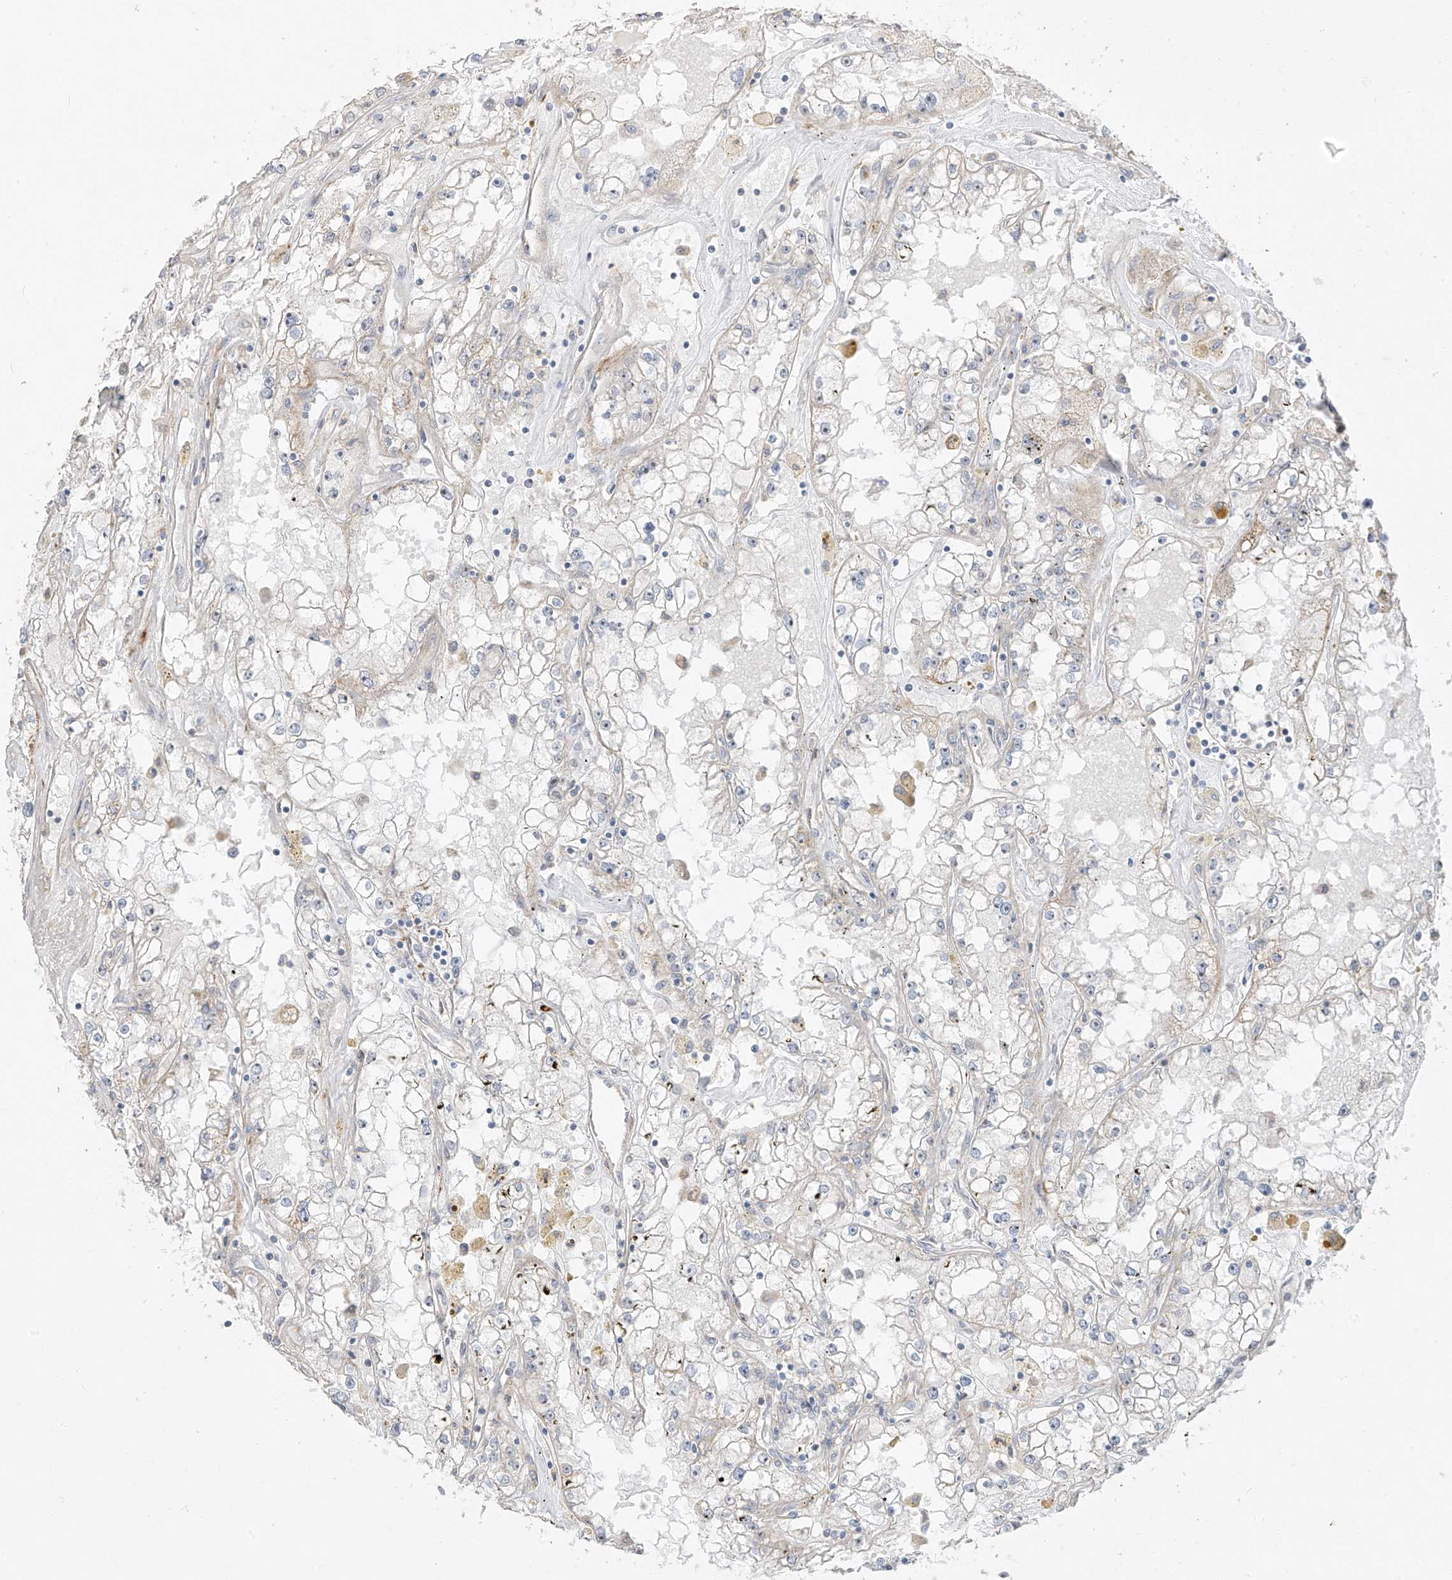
{"staining": {"intensity": "negative", "quantity": "none", "location": "none"}, "tissue": "renal cancer", "cell_type": "Tumor cells", "image_type": "cancer", "snomed": [{"axis": "morphology", "description": "Adenocarcinoma, NOS"}, {"axis": "topography", "description": "Kidney"}], "caption": "Histopathology image shows no protein expression in tumor cells of renal cancer tissue. Nuclei are stained in blue.", "gene": "DCDC2", "patient": {"sex": "male", "age": 56}}